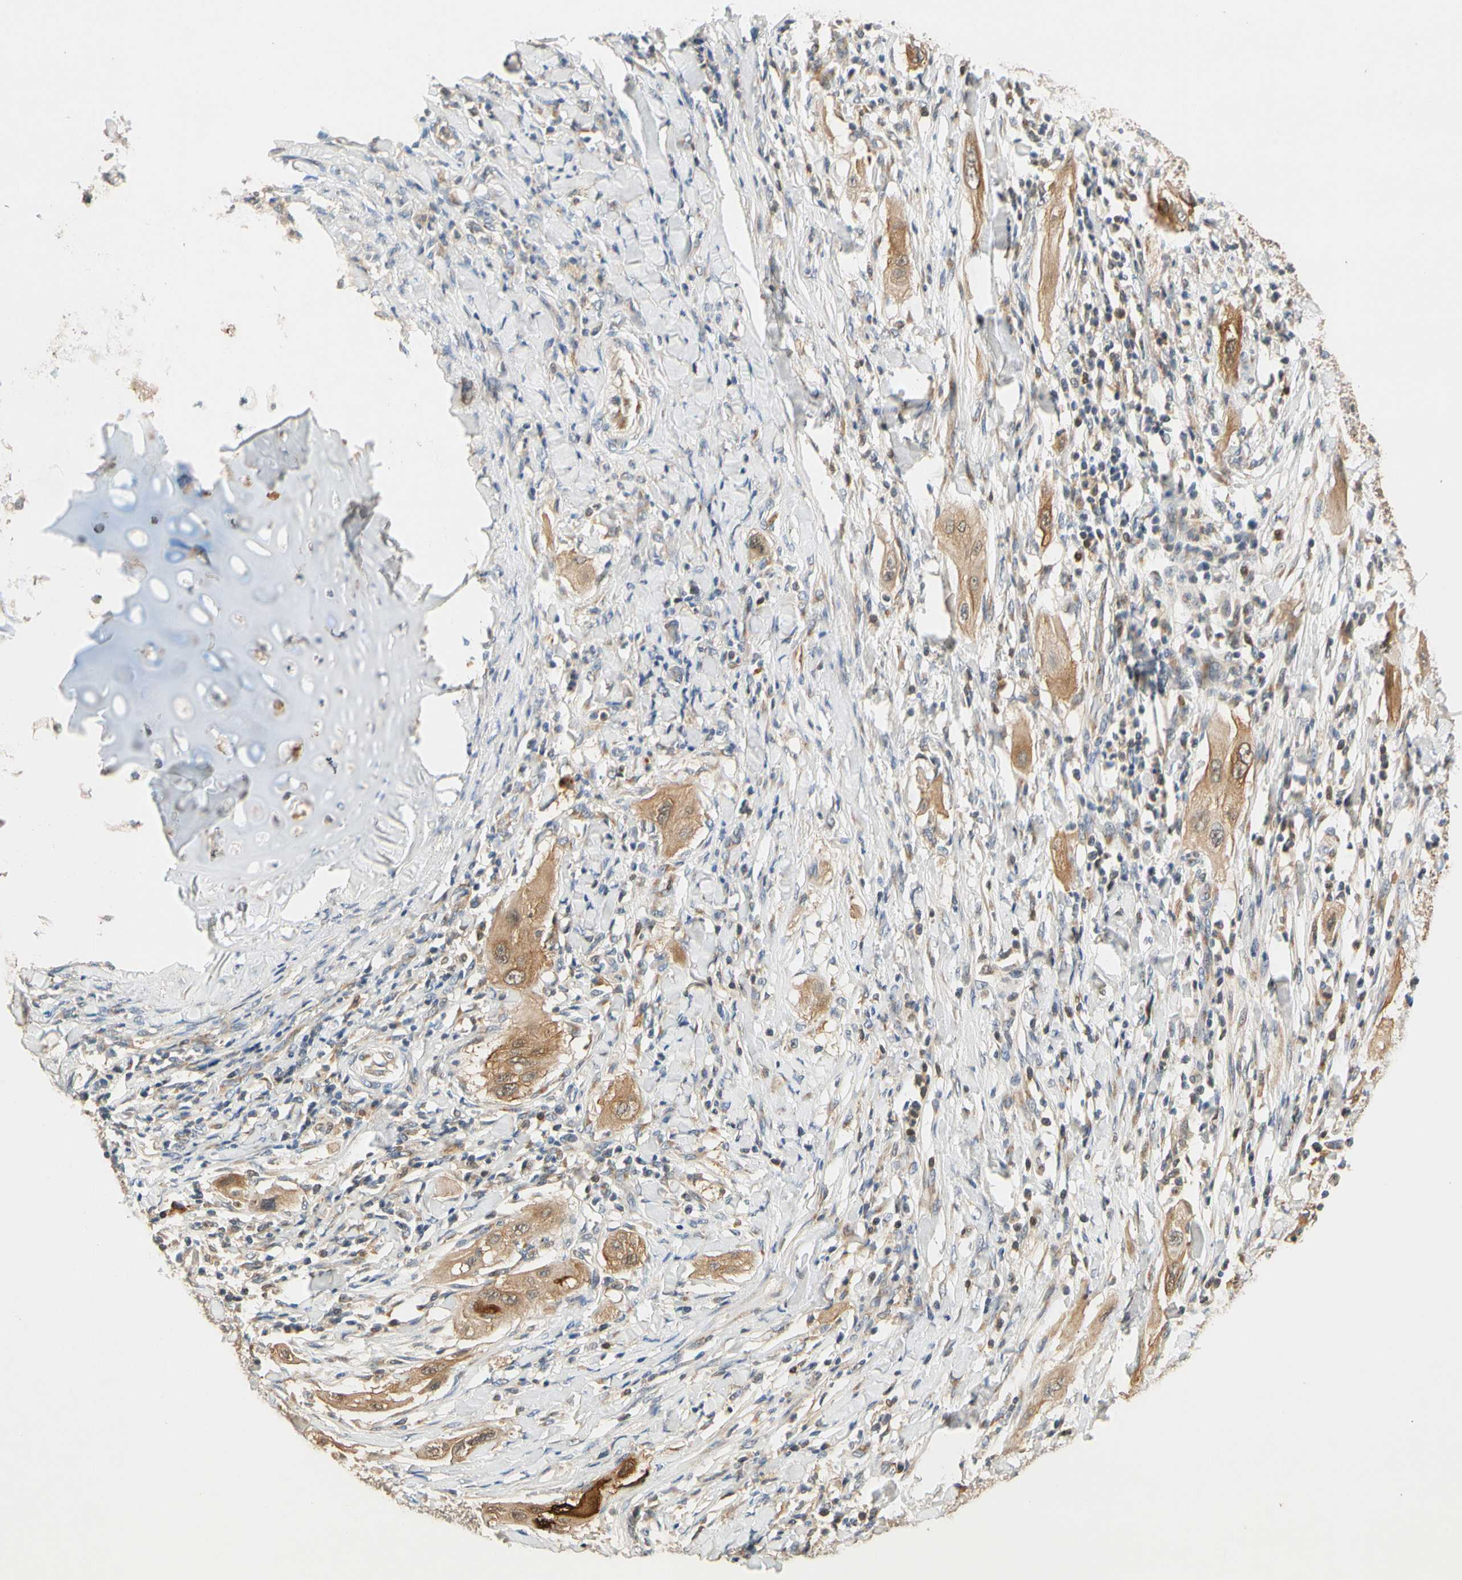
{"staining": {"intensity": "moderate", "quantity": ">75%", "location": "cytoplasmic/membranous"}, "tissue": "lung cancer", "cell_type": "Tumor cells", "image_type": "cancer", "snomed": [{"axis": "morphology", "description": "Squamous cell carcinoma, NOS"}, {"axis": "topography", "description": "Lung"}], "caption": "Squamous cell carcinoma (lung) stained with immunohistochemistry displays moderate cytoplasmic/membranous expression in approximately >75% of tumor cells.", "gene": "GPSM2", "patient": {"sex": "female", "age": 47}}